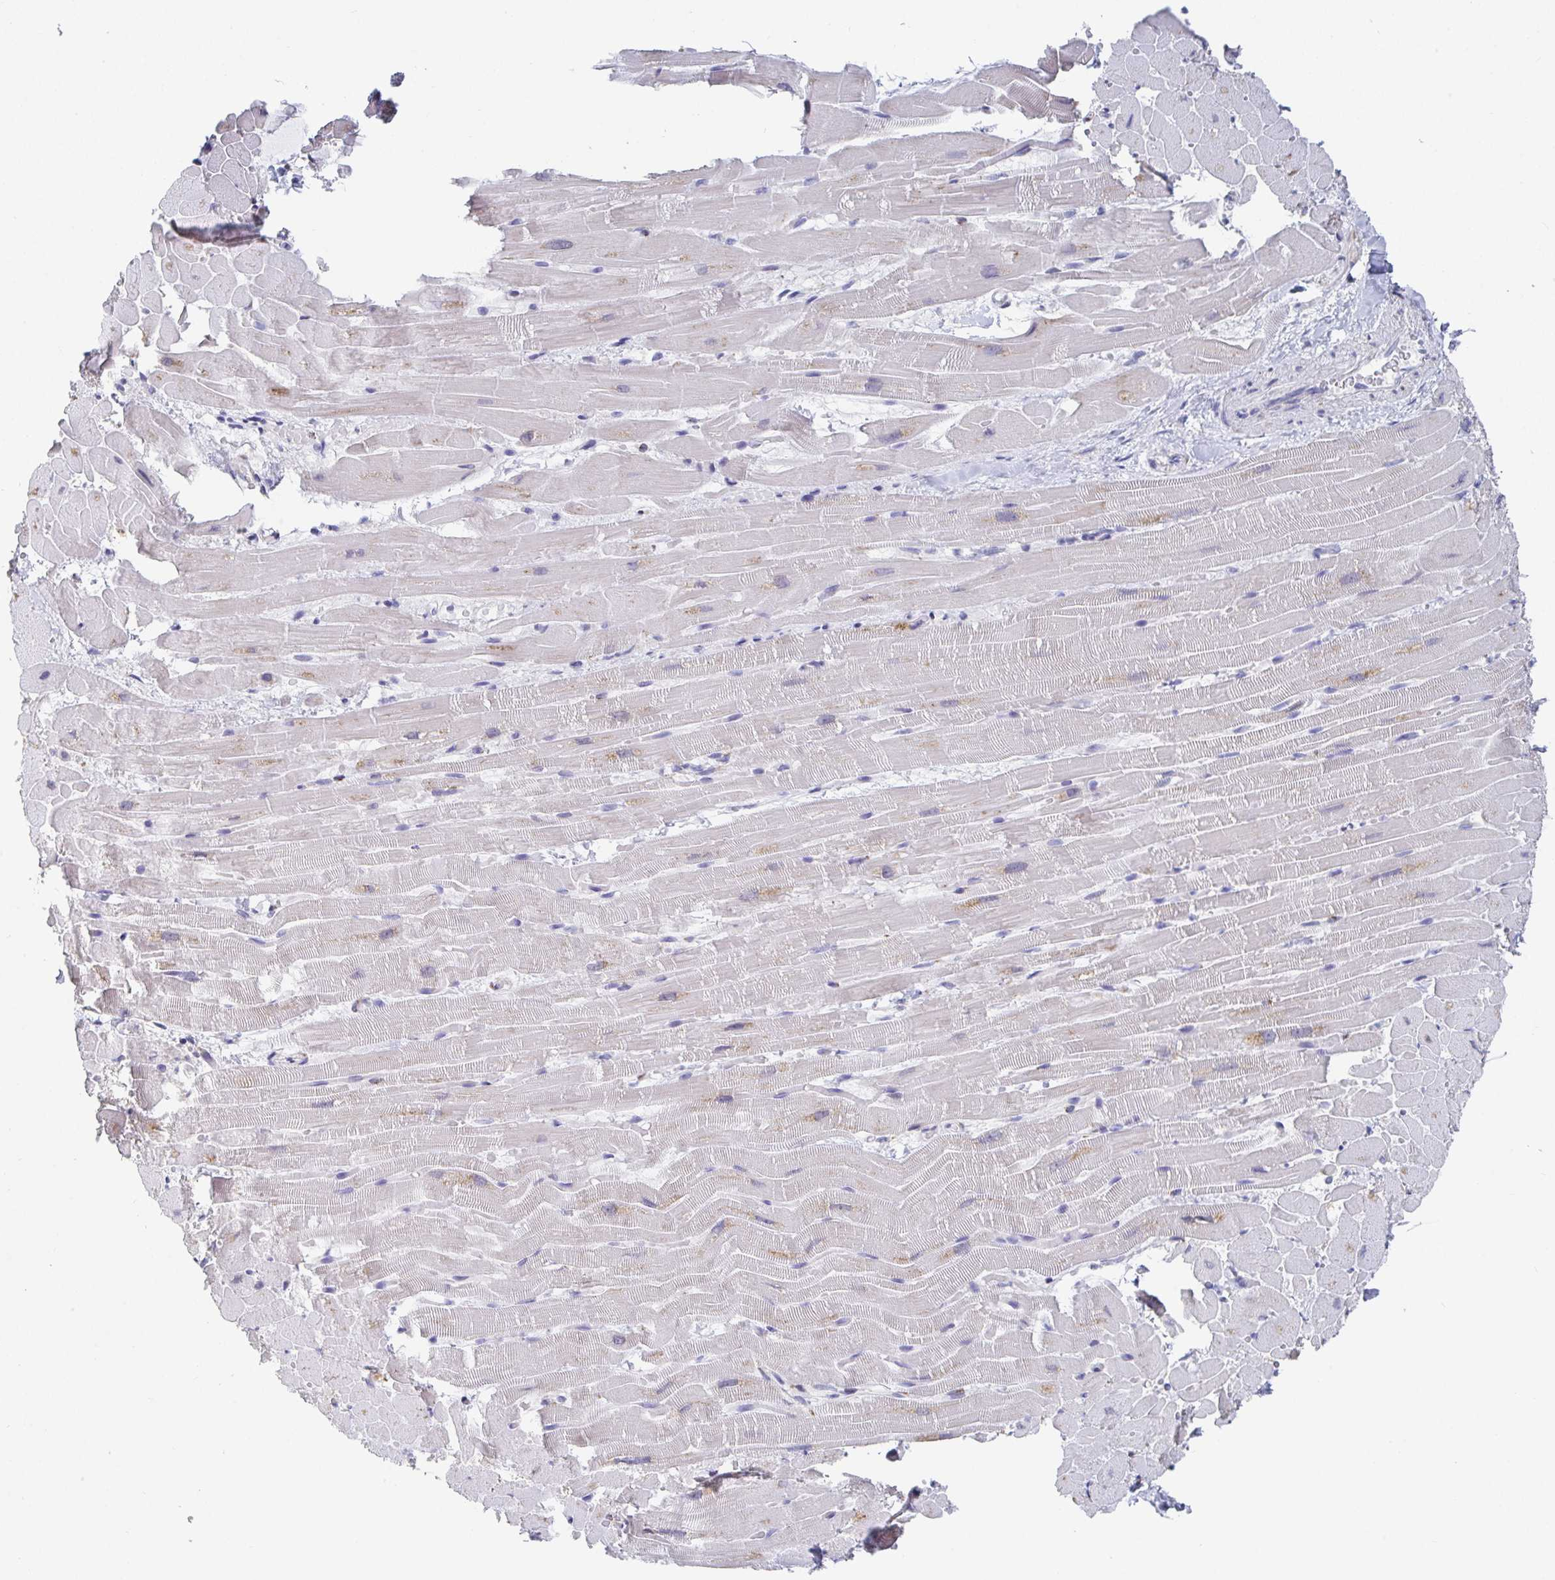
{"staining": {"intensity": "weak", "quantity": "25%-75%", "location": "cytoplasmic/membranous"}, "tissue": "heart muscle", "cell_type": "Cardiomyocytes", "image_type": "normal", "snomed": [{"axis": "morphology", "description": "Normal tissue, NOS"}, {"axis": "topography", "description": "Heart"}], "caption": "Immunohistochemistry (IHC) image of normal heart muscle stained for a protein (brown), which demonstrates low levels of weak cytoplasmic/membranous positivity in approximately 25%-75% of cardiomyocytes.", "gene": "TAS2R39", "patient": {"sex": "male", "age": 37}}